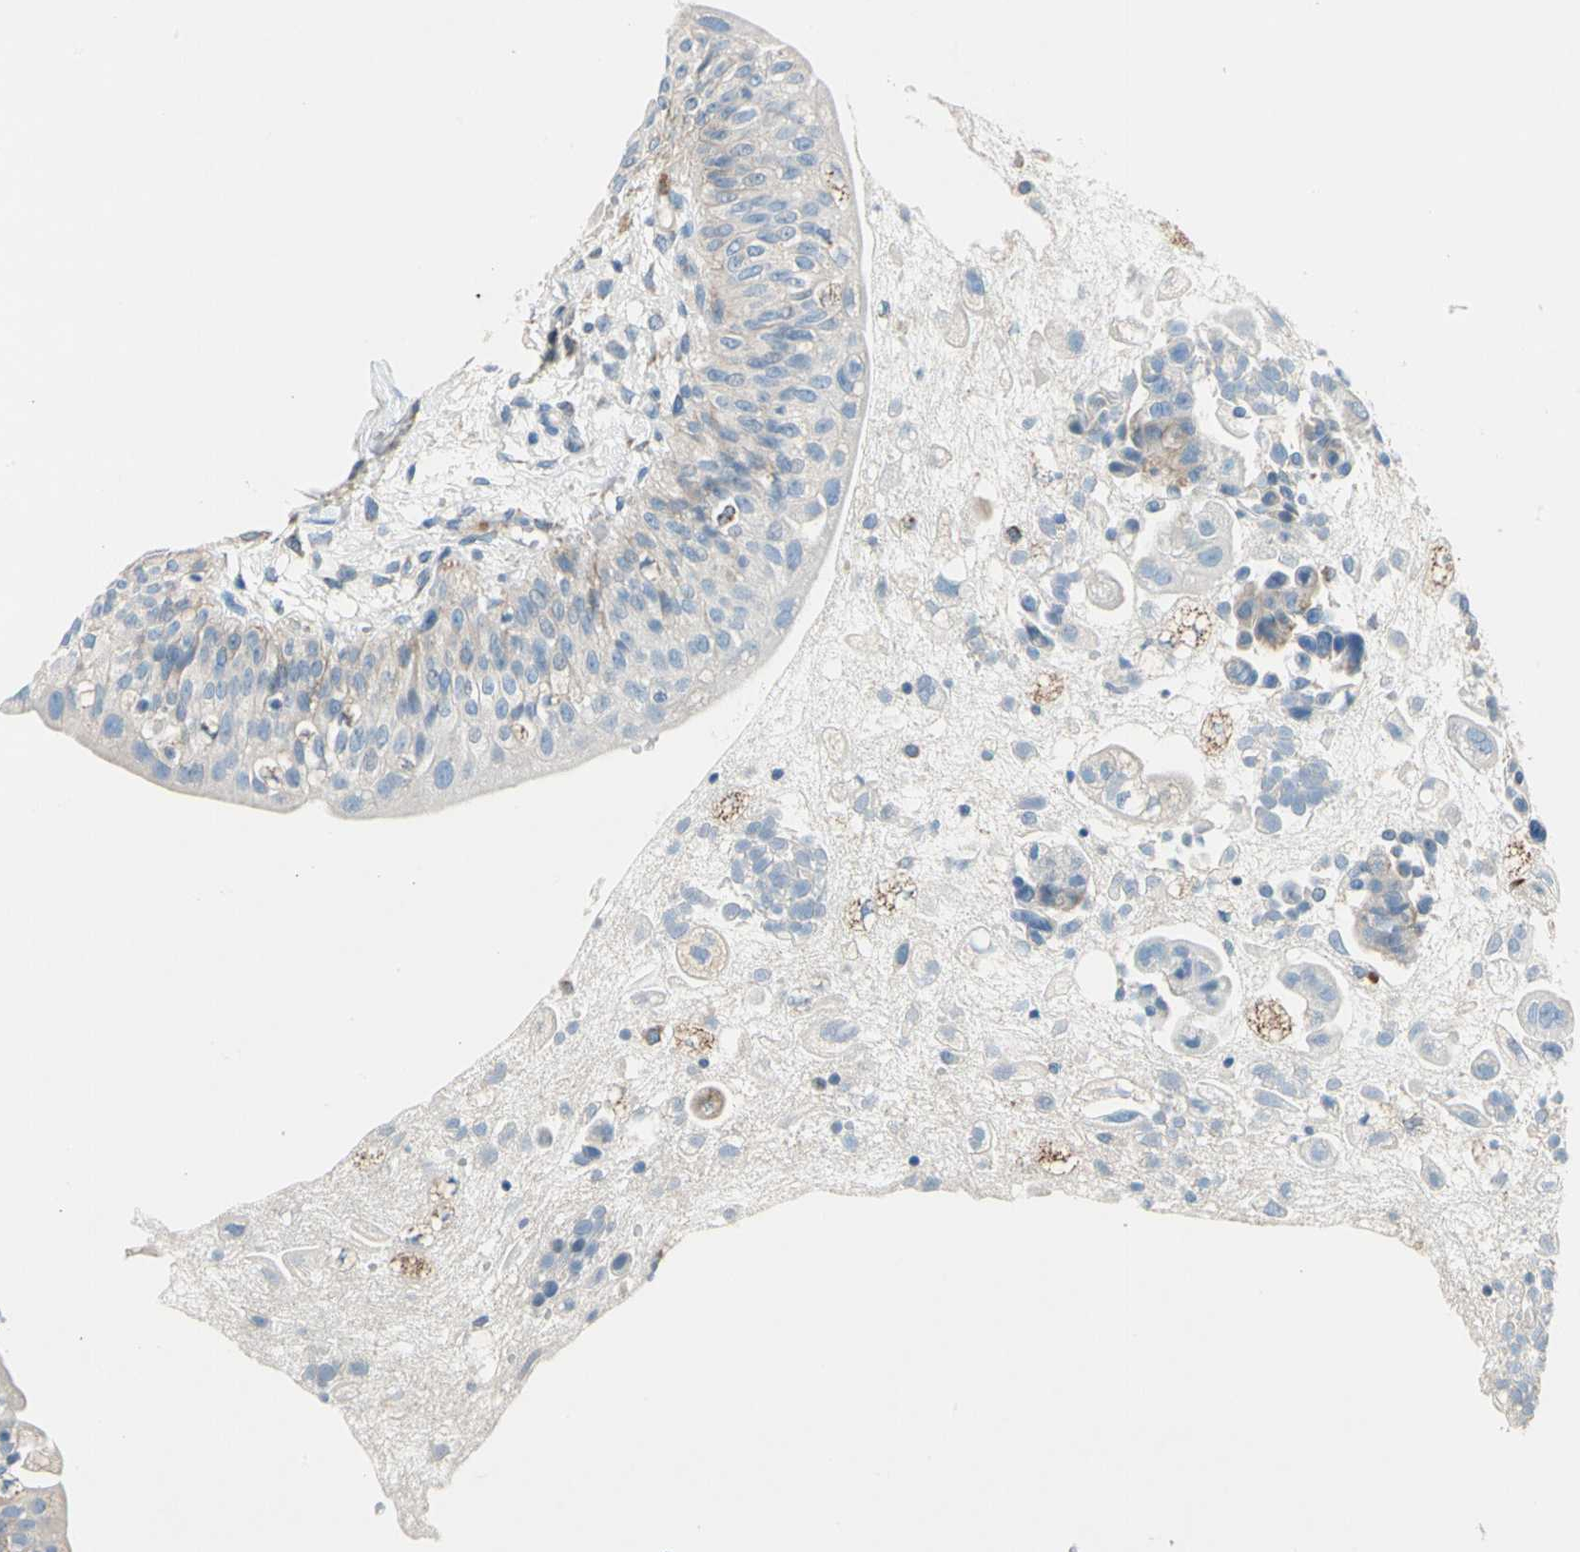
{"staining": {"intensity": "weak", "quantity": ">75%", "location": "cytoplasmic/membranous"}, "tissue": "urinary bladder", "cell_type": "Urothelial cells", "image_type": "normal", "snomed": [{"axis": "morphology", "description": "Normal tissue, NOS"}, {"axis": "topography", "description": "Urinary bladder"}], "caption": "Immunohistochemistry (DAB (3,3'-diaminobenzidine)) staining of normal human urinary bladder displays weak cytoplasmic/membranous protein positivity in about >75% of urothelial cells.", "gene": "LY6G6F", "patient": {"sex": "female", "age": 55}}